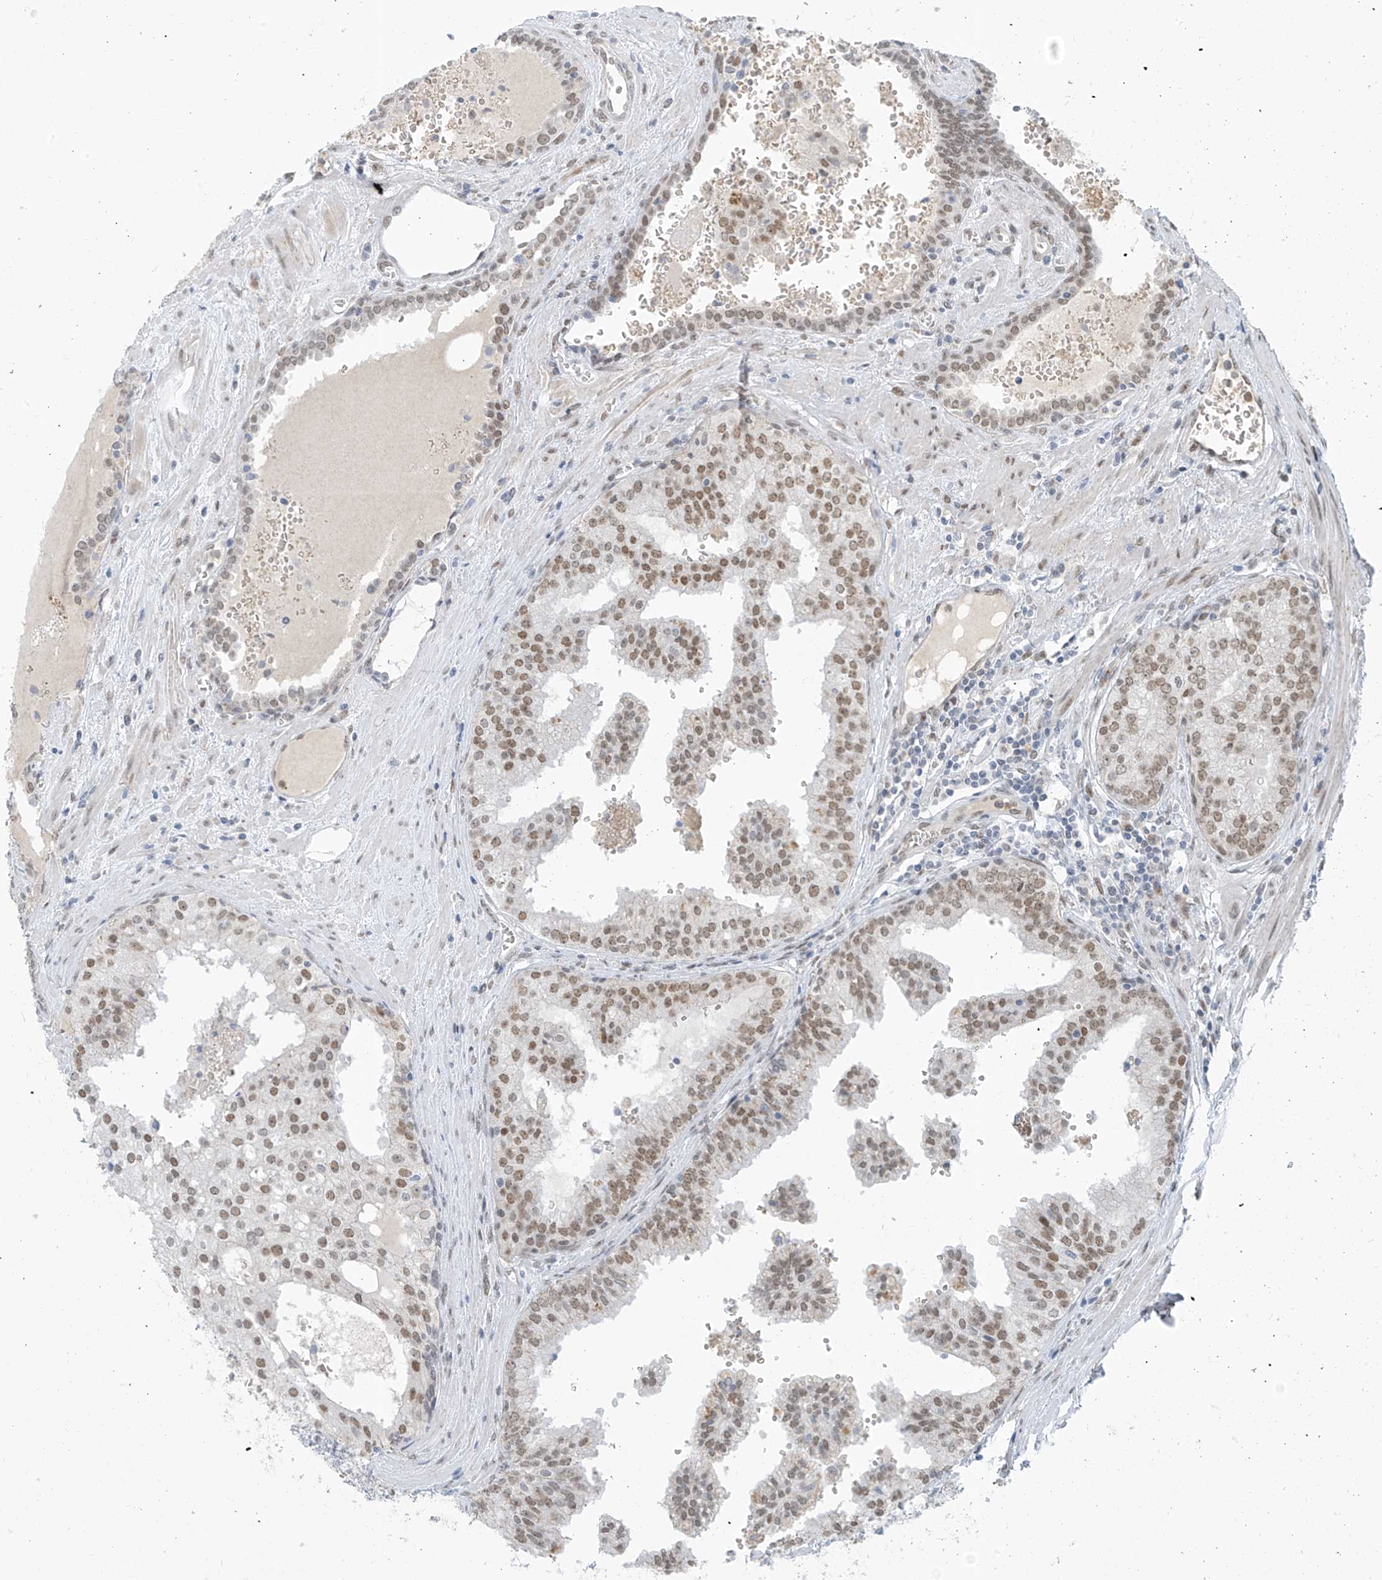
{"staining": {"intensity": "moderate", "quantity": "<25%", "location": "nuclear"}, "tissue": "prostate cancer", "cell_type": "Tumor cells", "image_type": "cancer", "snomed": [{"axis": "morphology", "description": "Adenocarcinoma, High grade"}, {"axis": "topography", "description": "Prostate"}], "caption": "Adenocarcinoma (high-grade) (prostate) stained with IHC shows moderate nuclear positivity in about <25% of tumor cells. Ihc stains the protein of interest in brown and the nuclei are stained blue.", "gene": "MCM9", "patient": {"sex": "male", "age": 68}}